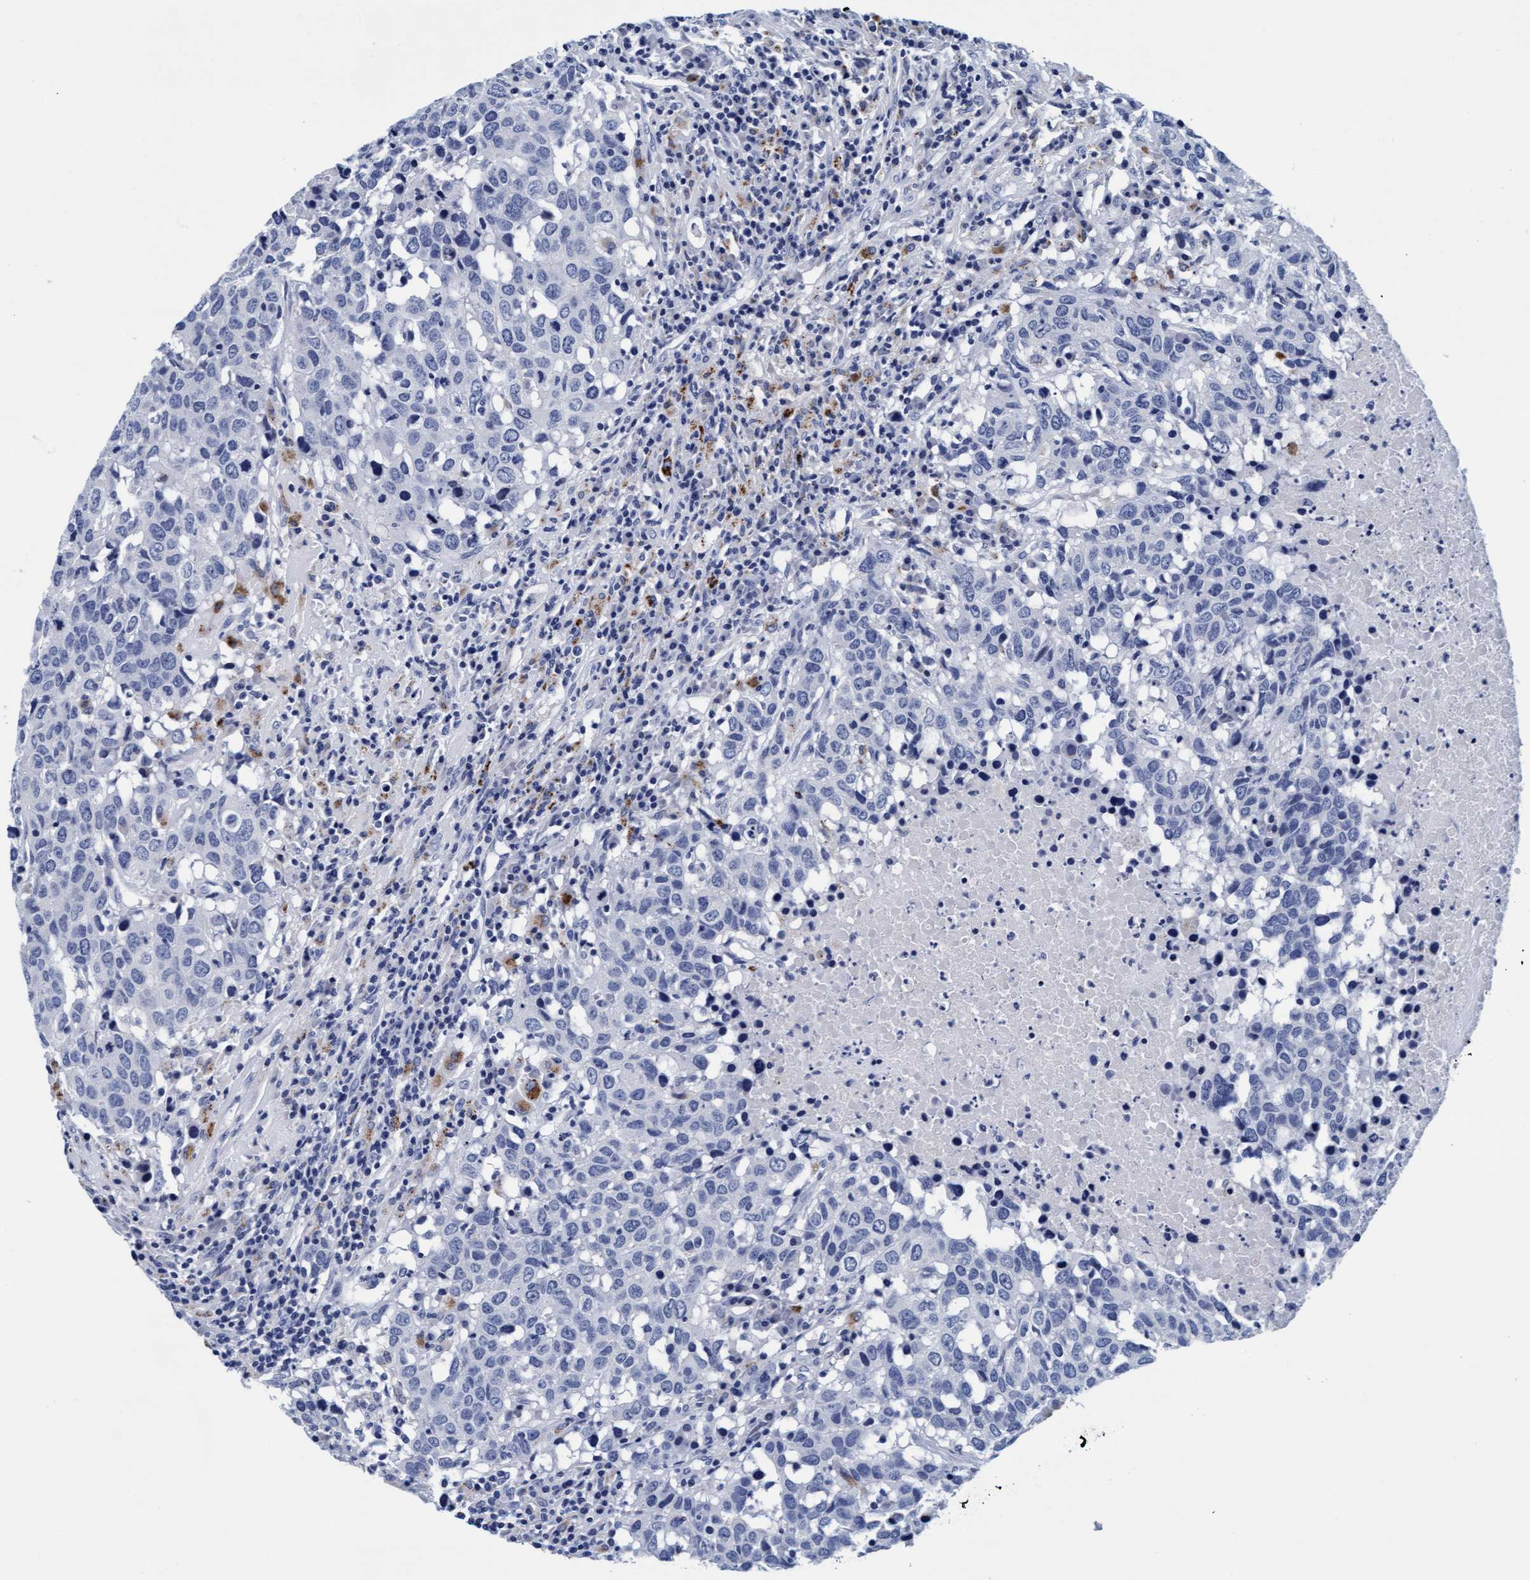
{"staining": {"intensity": "negative", "quantity": "none", "location": "none"}, "tissue": "head and neck cancer", "cell_type": "Tumor cells", "image_type": "cancer", "snomed": [{"axis": "morphology", "description": "Squamous cell carcinoma, NOS"}, {"axis": "topography", "description": "Head-Neck"}], "caption": "IHC of human squamous cell carcinoma (head and neck) reveals no expression in tumor cells.", "gene": "ARSG", "patient": {"sex": "male", "age": 66}}